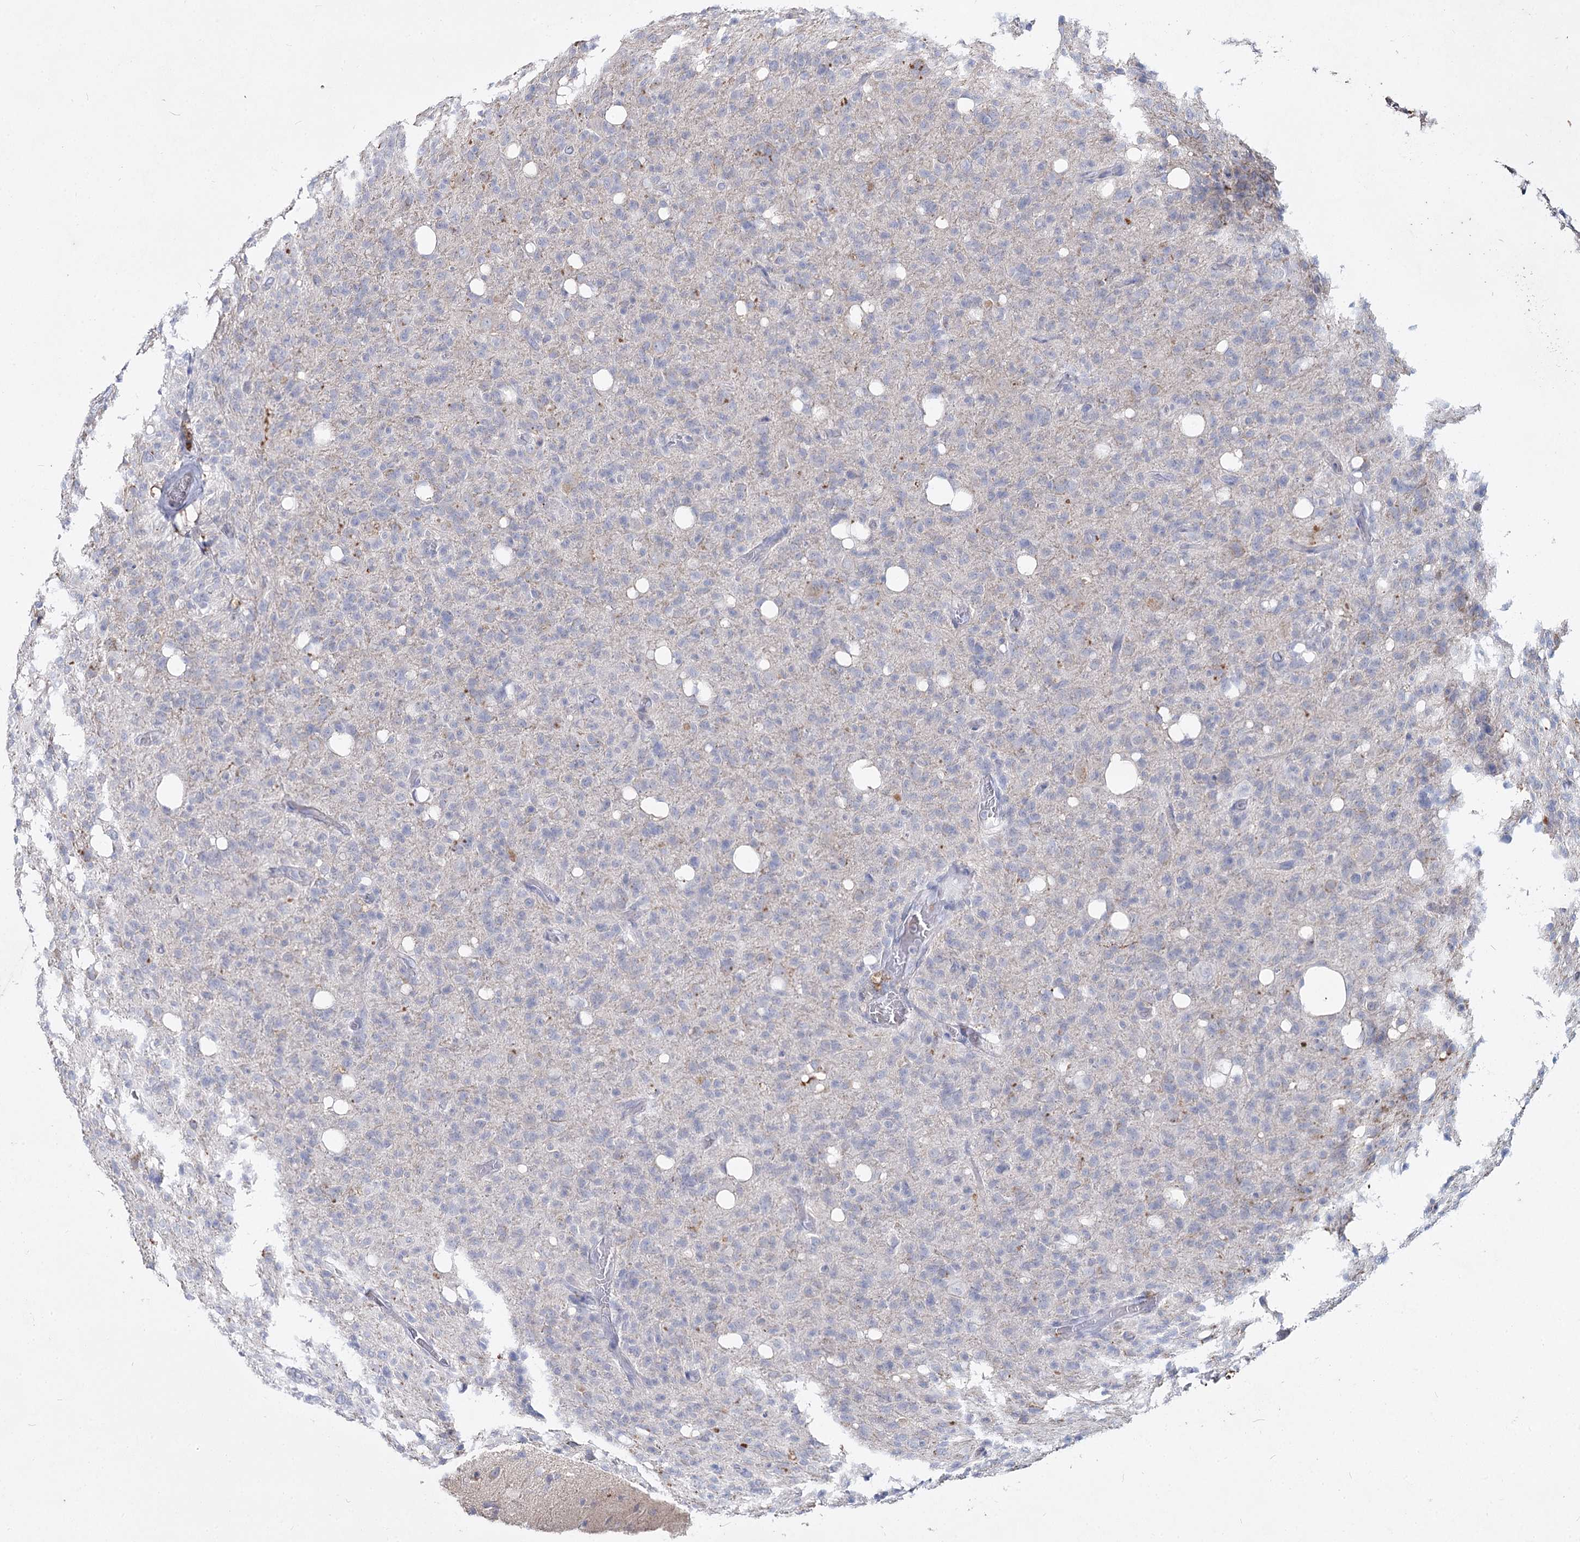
{"staining": {"intensity": "negative", "quantity": "none", "location": "none"}, "tissue": "glioma", "cell_type": "Tumor cells", "image_type": "cancer", "snomed": [{"axis": "morphology", "description": "Glioma, malignant, High grade"}, {"axis": "topography", "description": "Brain"}], "caption": "Malignant glioma (high-grade) was stained to show a protein in brown. There is no significant staining in tumor cells. (Stains: DAB (3,3'-diaminobenzidine) immunohistochemistry (IHC) with hematoxylin counter stain, Microscopy: brightfield microscopy at high magnification).", "gene": "CCDC73", "patient": {"sex": "female", "age": 57}}